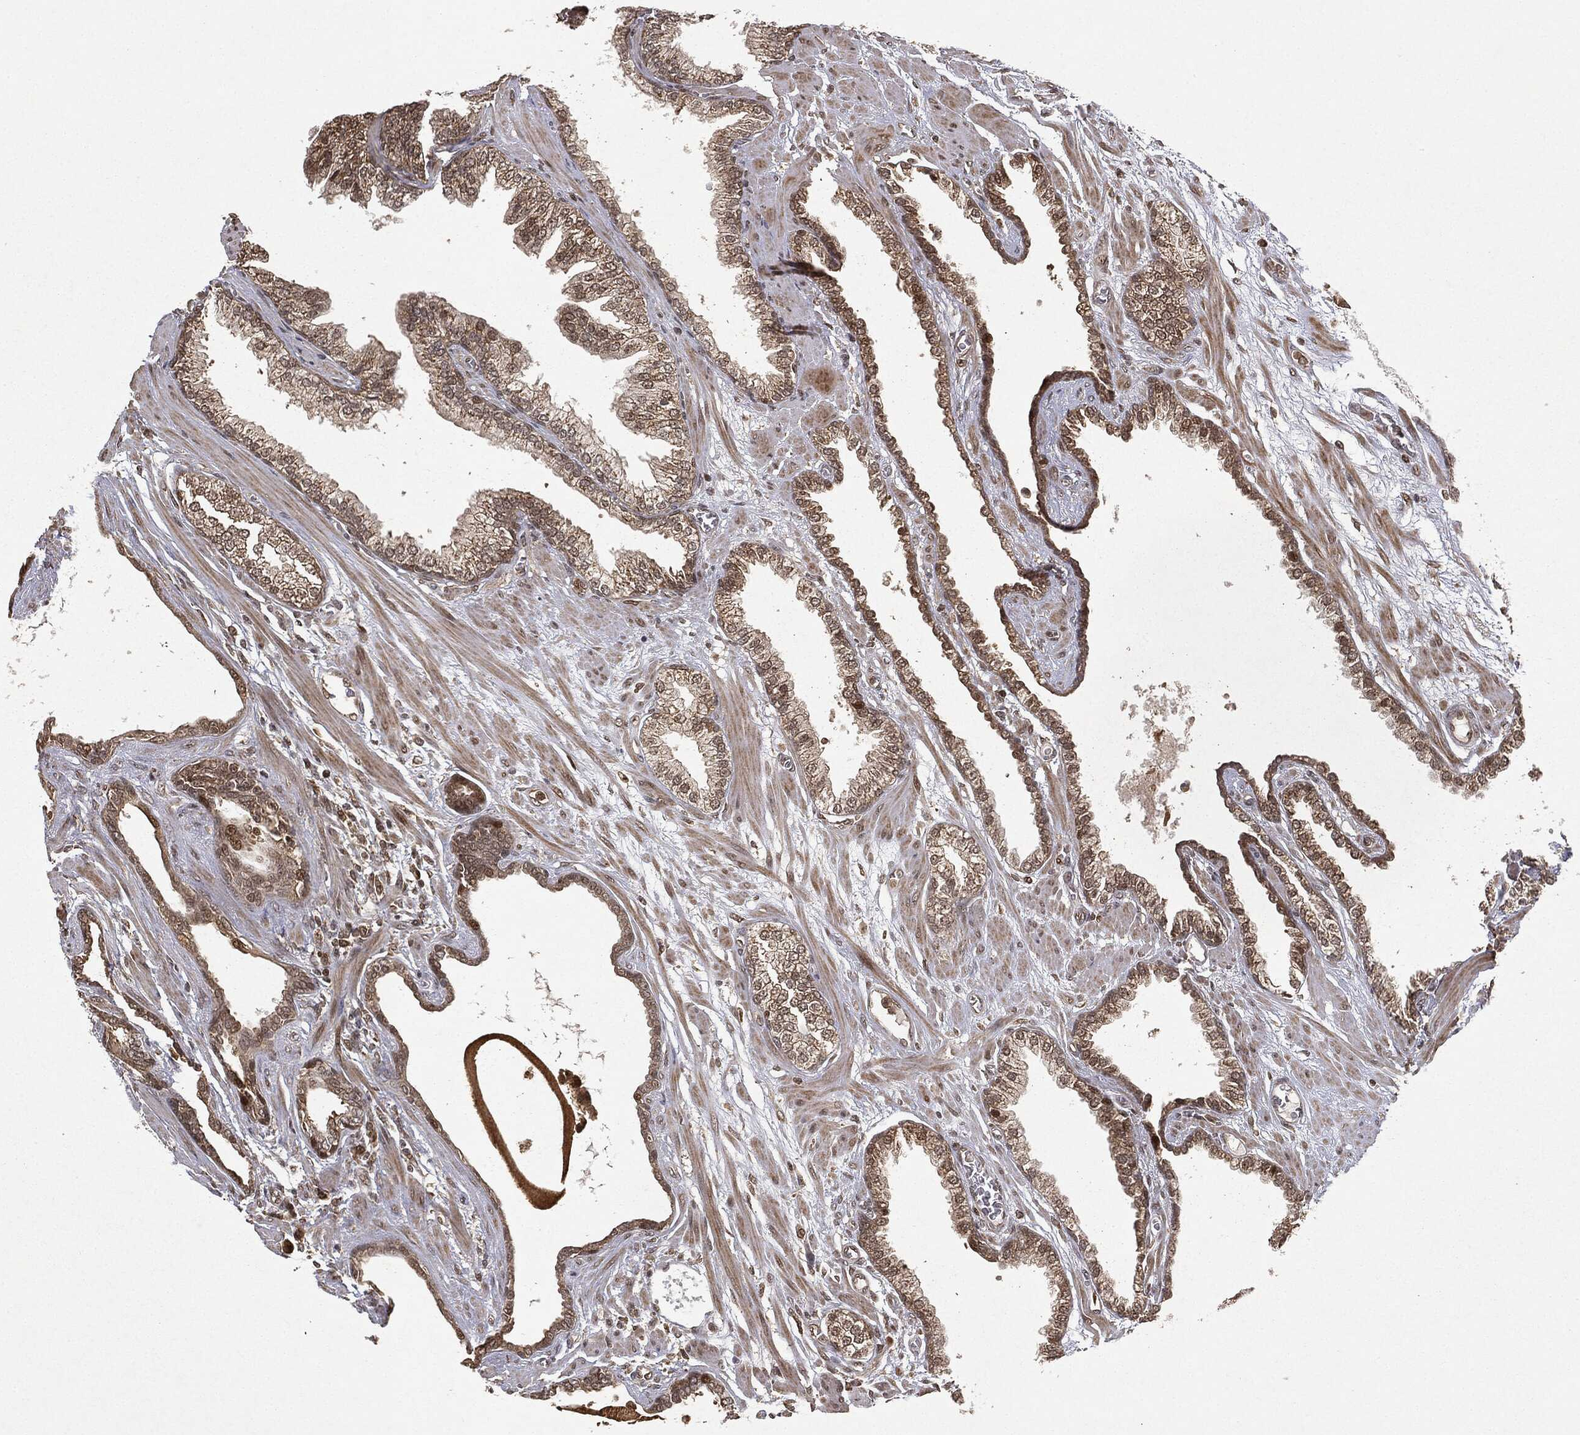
{"staining": {"intensity": "moderate", "quantity": ">75%", "location": "cytoplasmic/membranous"}, "tissue": "prostate cancer", "cell_type": "Tumor cells", "image_type": "cancer", "snomed": [{"axis": "morphology", "description": "Adenocarcinoma, Low grade"}, {"axis": "topography", "description": "Prostate"}], "caption": "DAB (3,3'-diaminobenzidine) immunohistochemical staining of human prostate cancer exhibits moderate cytoplasmic/membranous protein staining in about >75% of tumor cells.", "gene": "ZNHIT6", "patient": {"sex": "male", "age": 69}}